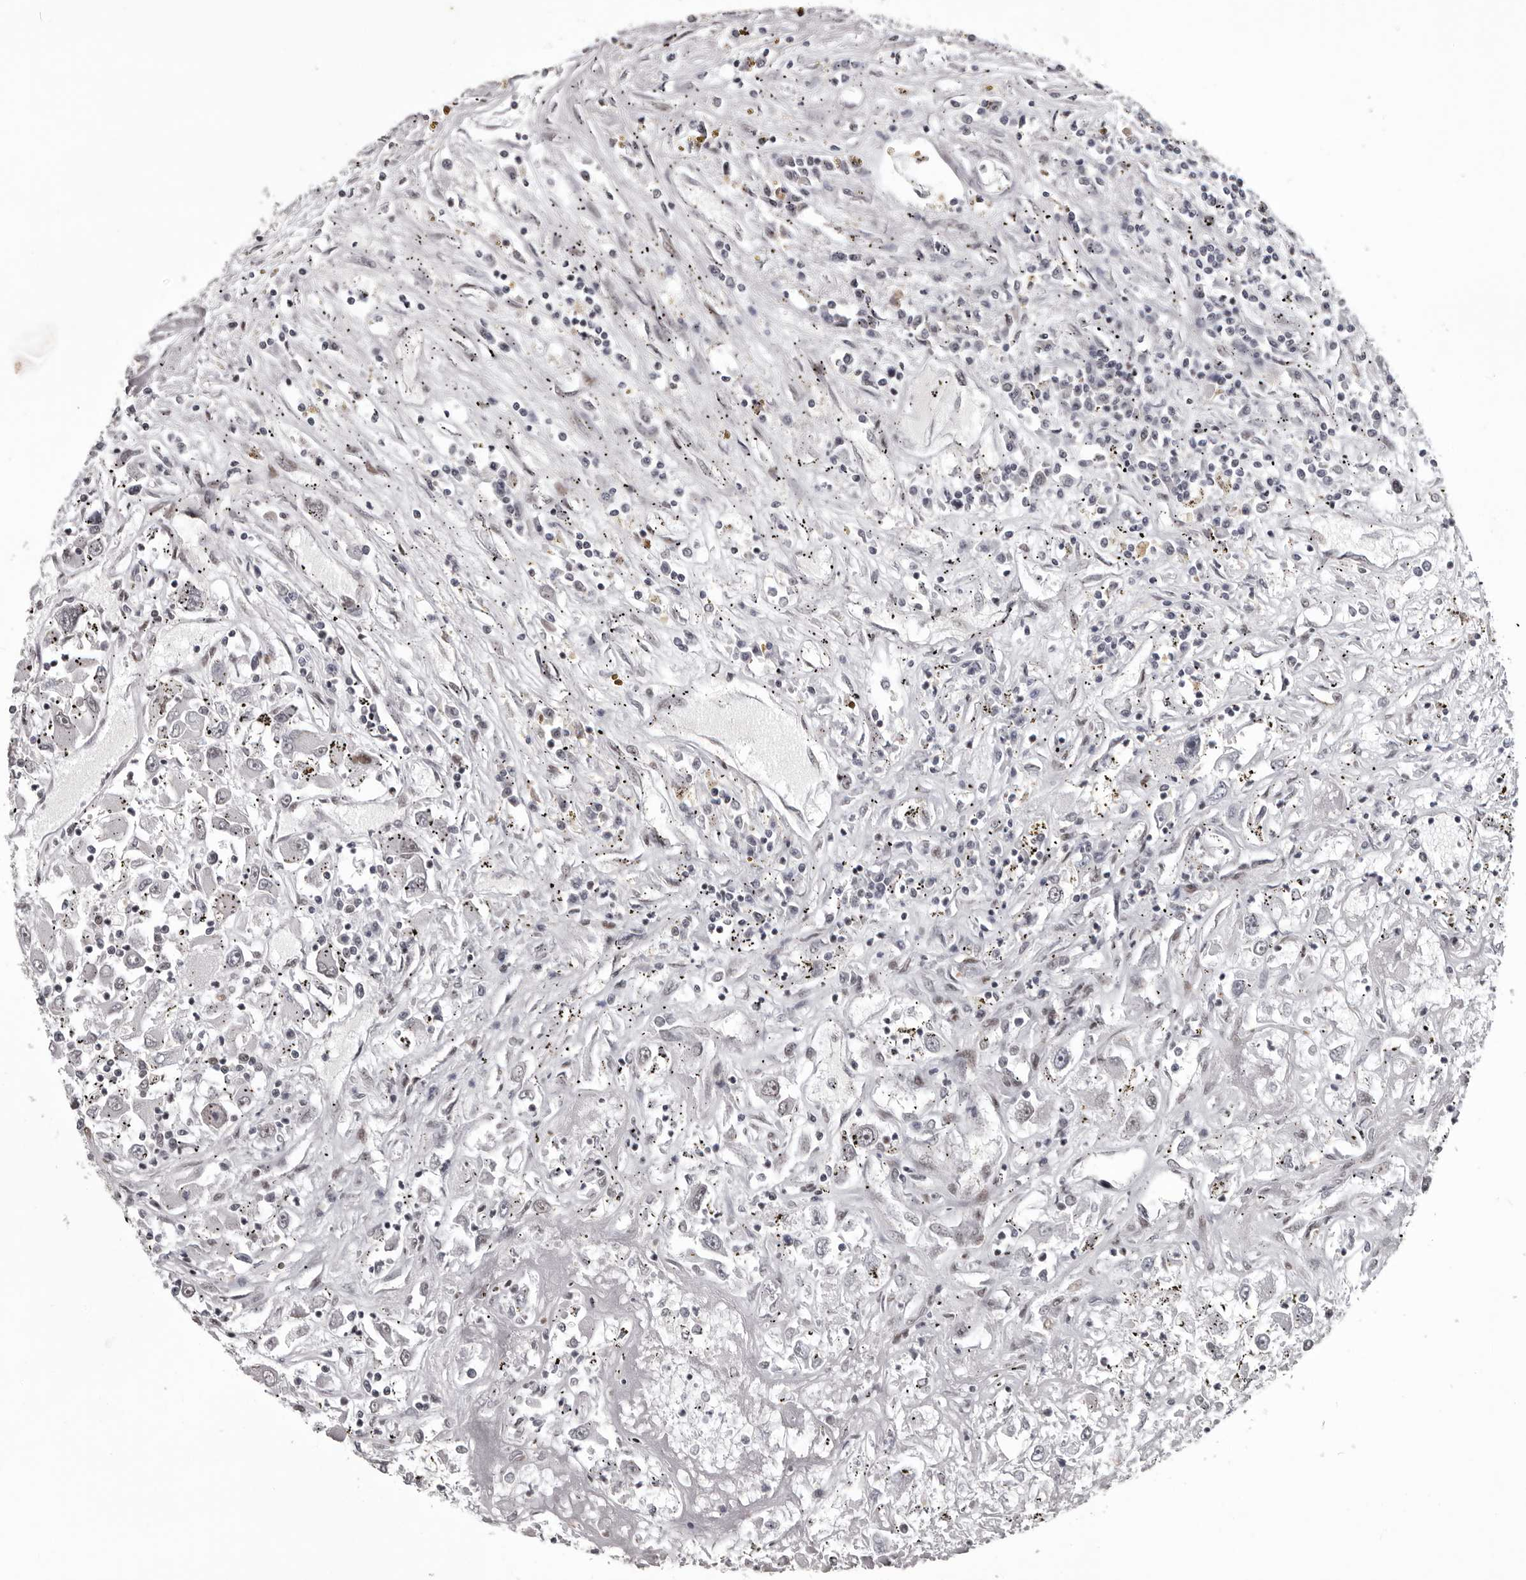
{"staining": {"intensity": "negative", "quantity": "none", "location": "none"}, "tissue": "renal cancer", "cell_type": "Tumor cells", "image_type": "cancer", "snomed": [{"axis": "morphology", "description": "Adenocarcinoma, NOS"}, {"axis": "topography", "description": "Kidney"}], "caption": "DAB immunohistochemical staining of human adenocarcinoma (renal) displays no significant expression in tumor cells.", "gene": "NUMA1", "patient": {"sex": "female", "age": 52}}